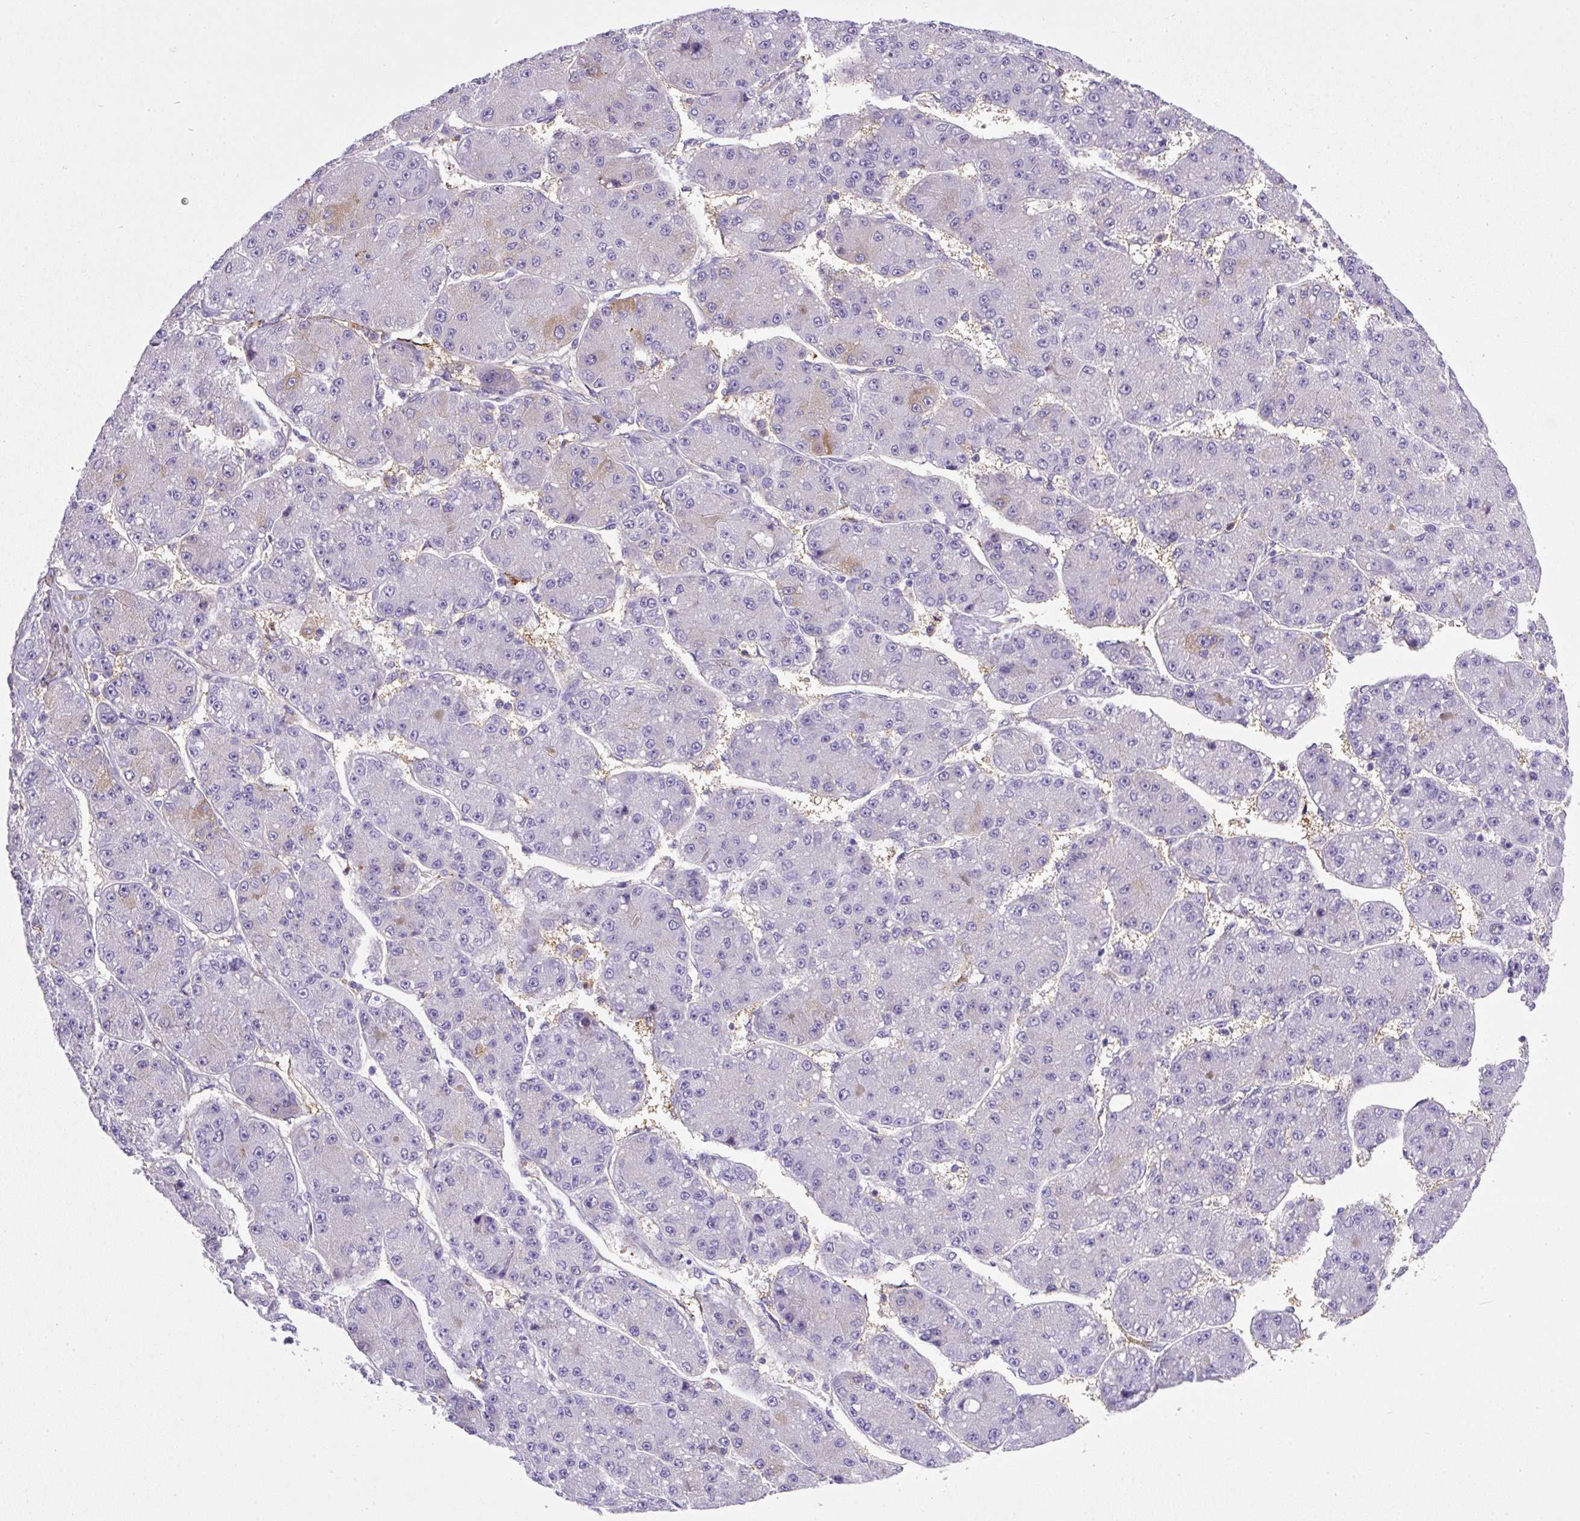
{"staining": {"intensity": "weak", "quantity": "<25%", "location": "cytoplasmic/membranous"}, "tissue": "liver cancer", "cell_type": "Tumor cells", "image_type": "cancer", "snomed": [{"axis": "morphology", "description": "Carcinoma, Hepatocellular, NOS"}, {"axis": "topography", "description": "Liver"}], "caption": "A high-resolution histopathology image shows immunohistochemistry (IHC) staining of liver cancer (hepatocellular carcinoma), which reveals no significant expression in tumor cells.", "gene": "MAGEB5", "patient": {"sex": "male", "age": 67}}